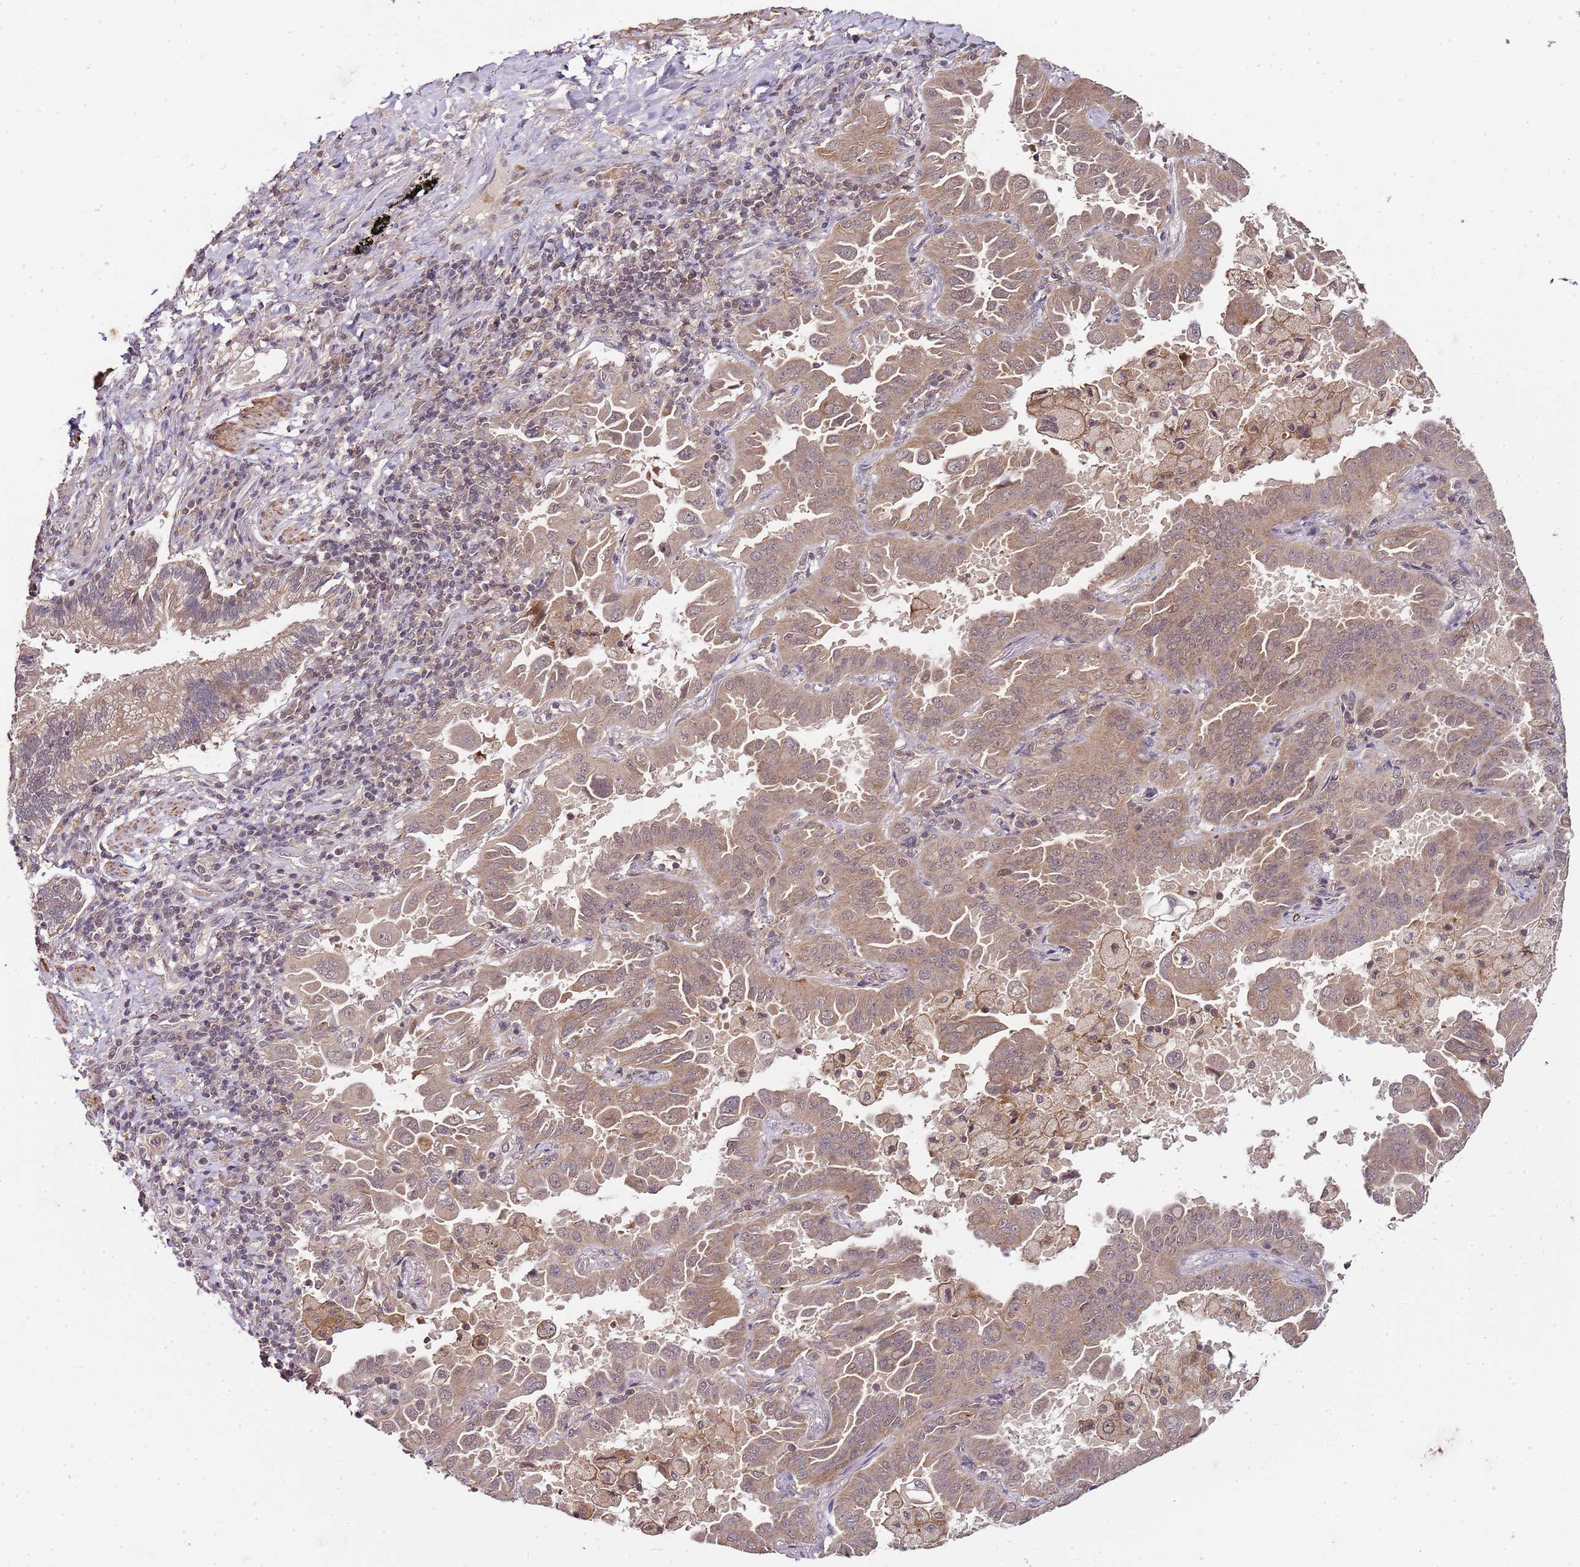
{"staining": {"intensity": "moderate", "quantity": ">75%", "location": "cytoplasmic/membranous,nuclear"}, "tissue": "lung cancer", "cell_type": "Tumor cells", "image_type": "cancer", "snomed": [{"axis": "morphology", "description": "Adenocarcinoma, NOS"}, {"axis": "topography", "description": "Lung"}], "caption": "Lung cancer stained for a protein exhibits moderate cytoplasmic/membranous and nuclear positivity in tumor cells.", "gene": "LIN37", "patient": {"sex": "male", "age": 64}}